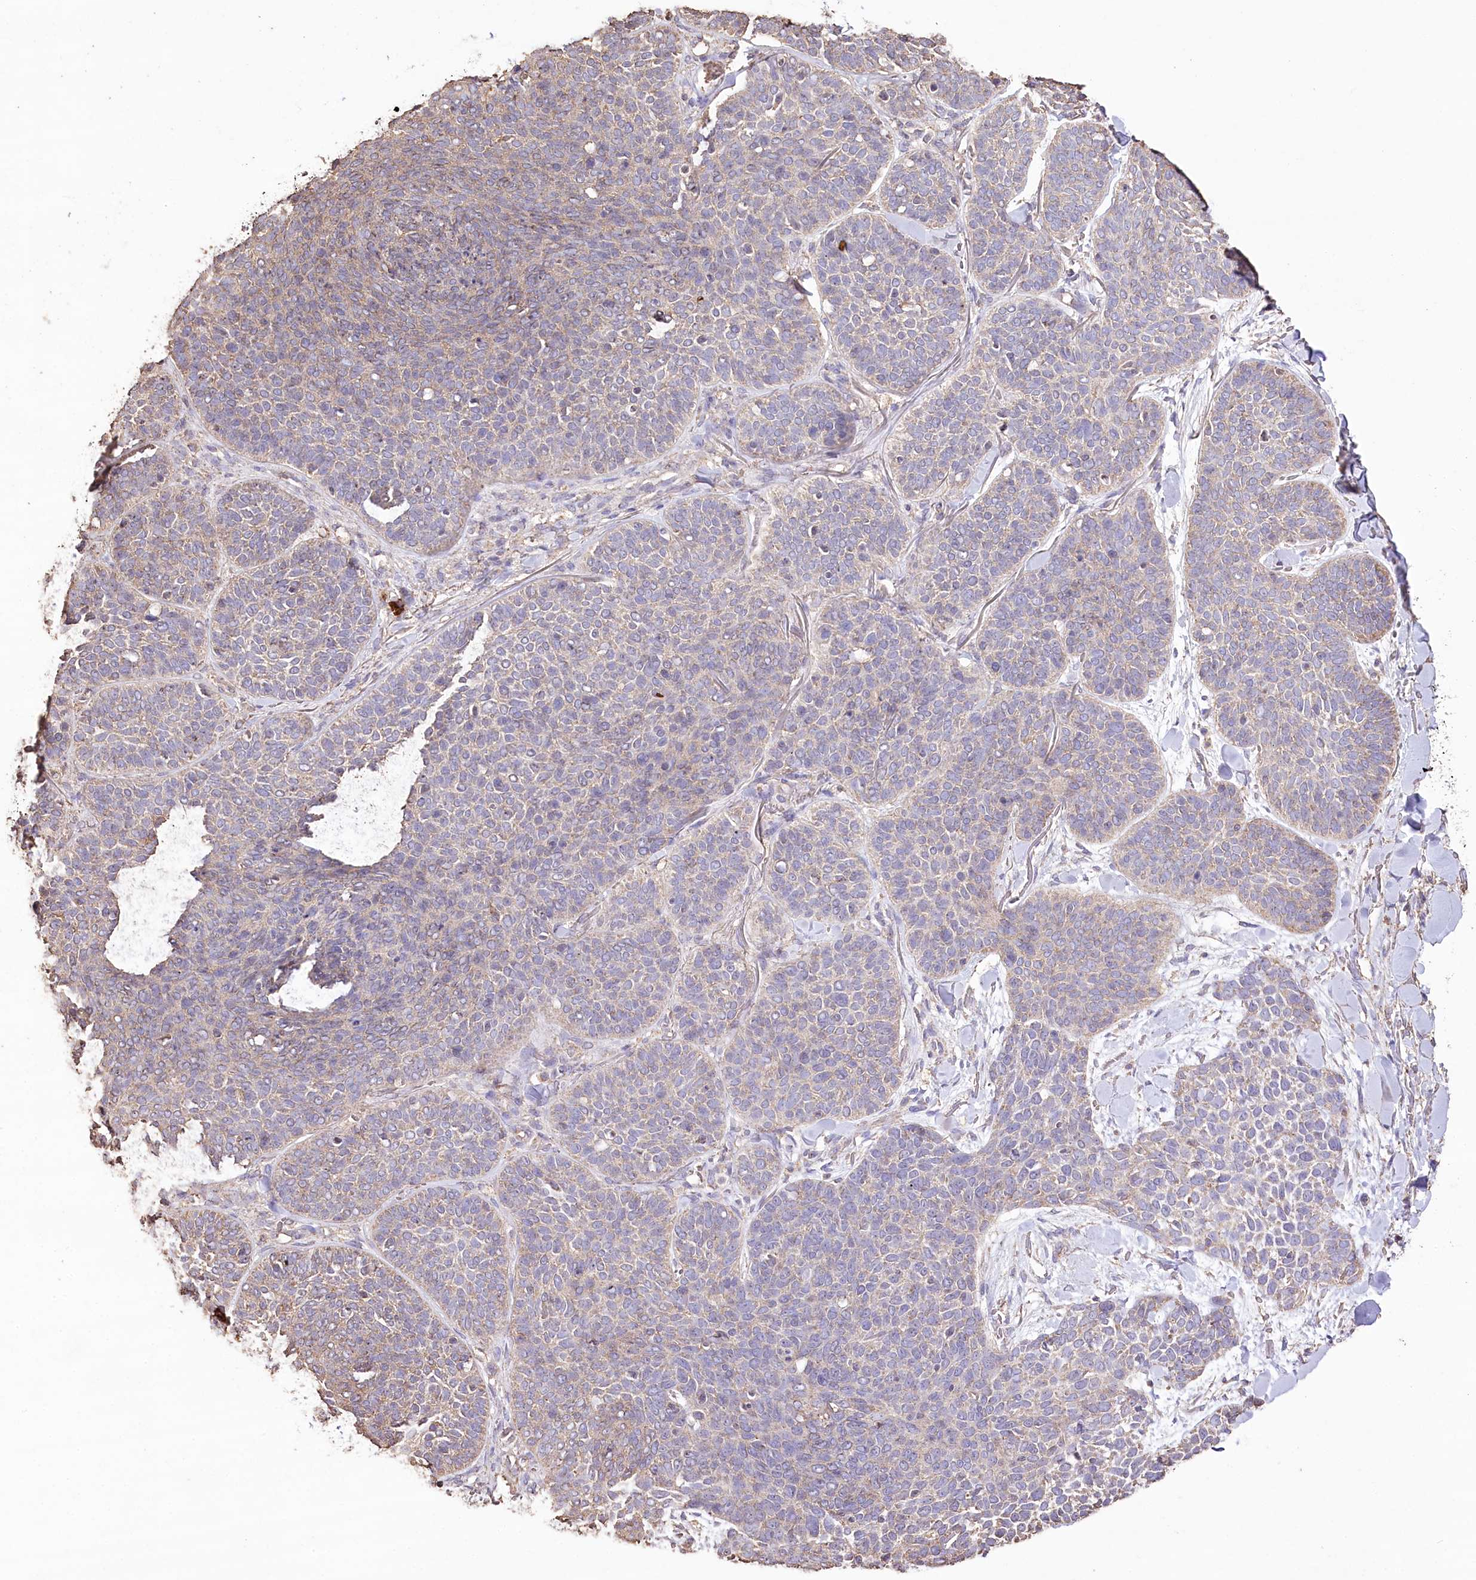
{"staining": {"intensity": "weak", "quantity": "25%-75%", "location": "cytoplasmic/membranous"}, "tissue": "skin cancer", "cell_type": "Tumor cells", "image_type": "cancer", "snomed": [{"axis": "morphology", "description": "Basal cell carcinoma"}, {"axis": "topography", "description": "Skin"}], "caption": "IHC (DAB) staining of human skin basal cell carcinoma reveals weak cytoplasmic/membranous protein positivity in approximately 25%-75% of tumor cells.", "gene": "IREB2", "patient": {"sex": "male", "age": 85}}